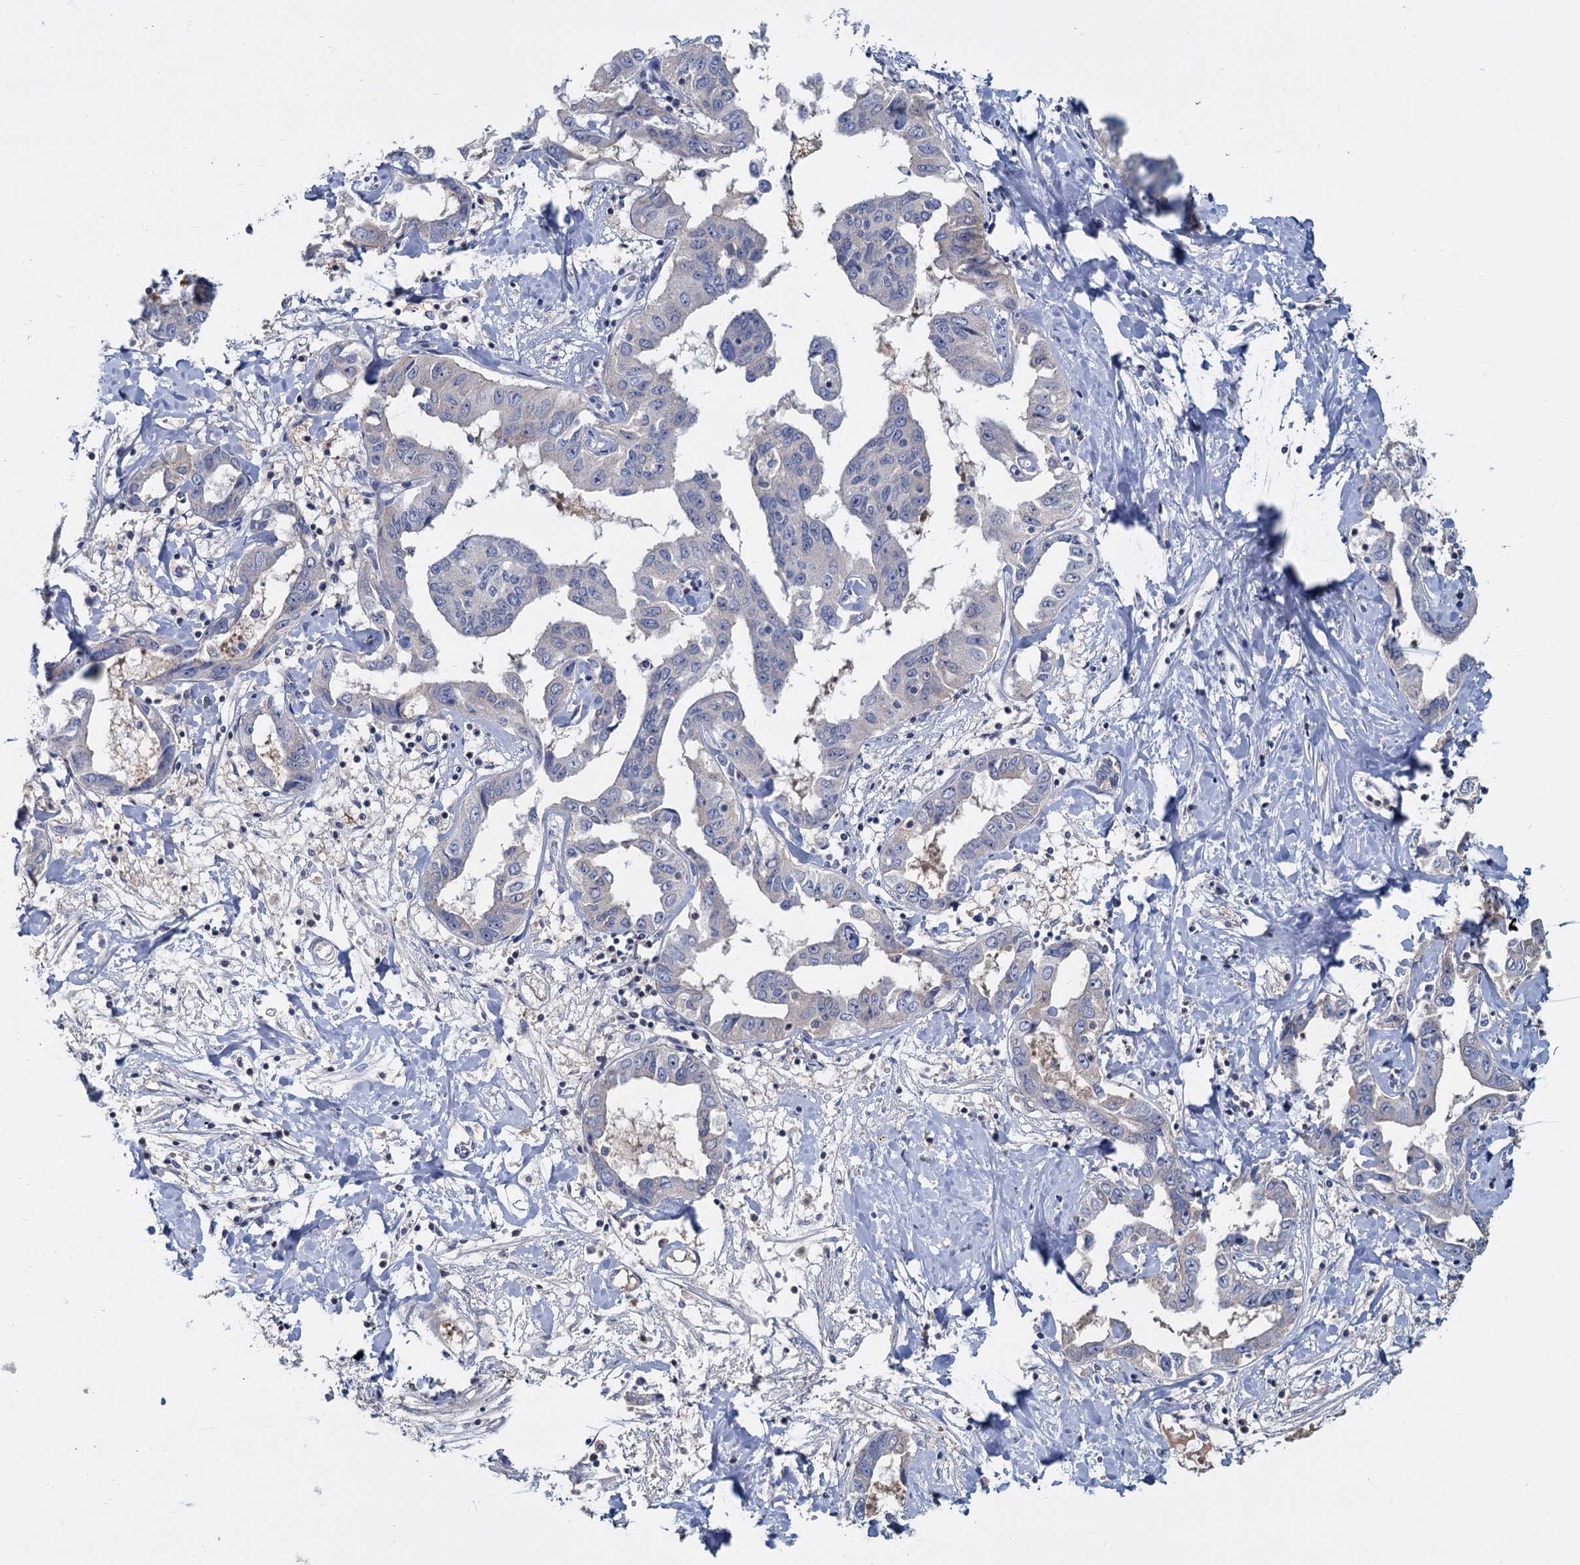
{"staining": {"intensity": "negative", "quantity": "none", "location": "none"}, "tissue": "liver cancer", "cell_type": "Tumor cells", "image_type": "cancer", "snomed": [{"axis": "morphology", "description": "Cholangiocarcinoma"}, {"axis": "topography", "description": "Liver"}], "caption": "Immunohistochemical staining of human liver cholangiocarcinoma reveals no significant staining in tumor cells.", "gene": "ACSM3", "patient": {"sex": "male", "age": 59}}